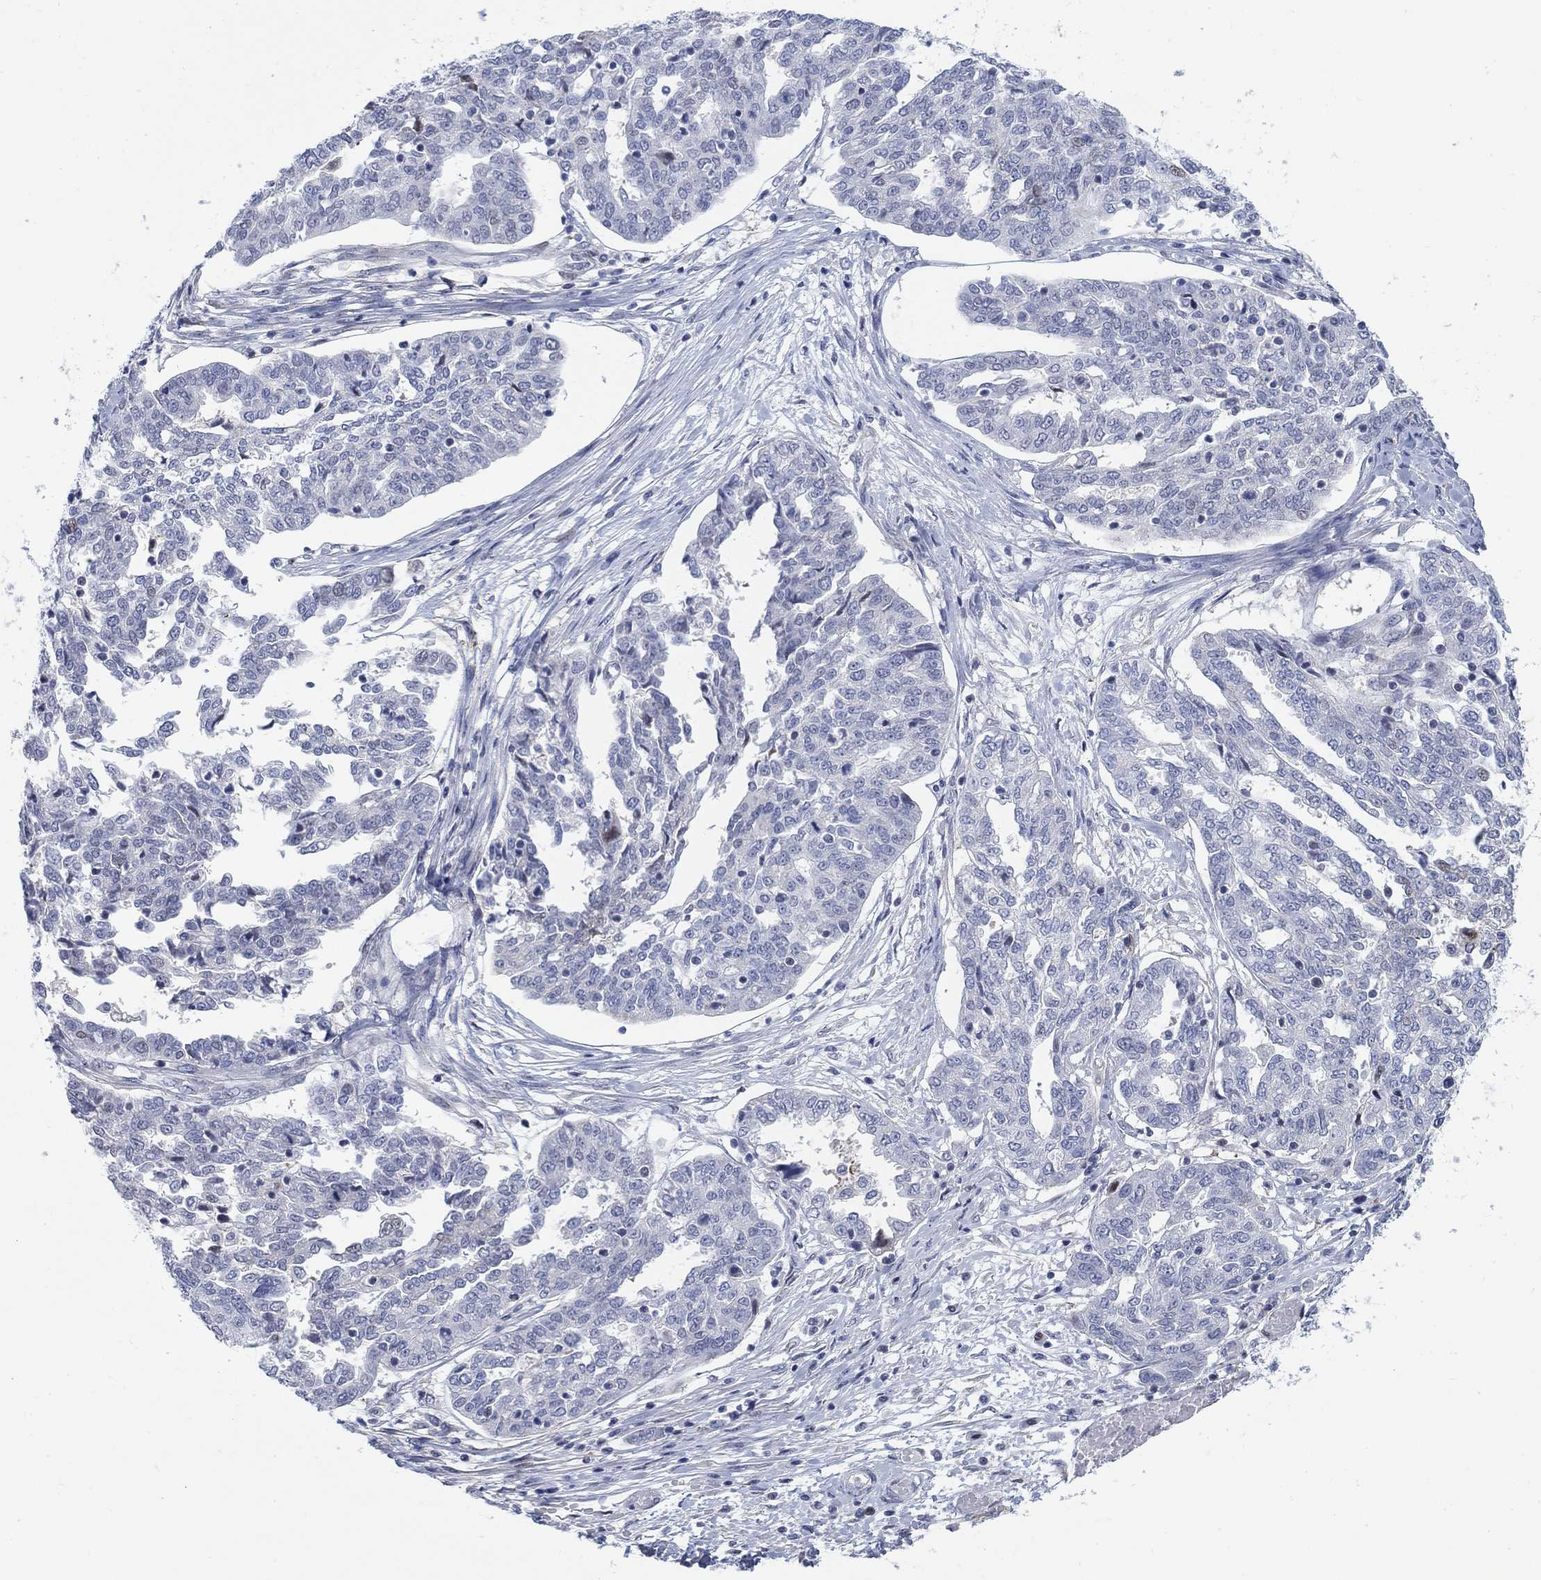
{"staining": {"intensity": "negative", "quantity": "none", "location": "none"}, "tissue": "ovarian cancer", "cell_type": "Tumor cells", "image_type": "cancer", "snomed": [{"axis": "morphology", "description": "Cystadenocarcinoma, serous, NOS"}, {"axis": "topography", "description": "Ovary"}], "caption": "Photomicrograph shows no significant protein staining in tumor cells of serous cystadenocarcinoma (ovarian).", "gene": "MYO3A", "patient": {"sex": "female", "age": 67}}